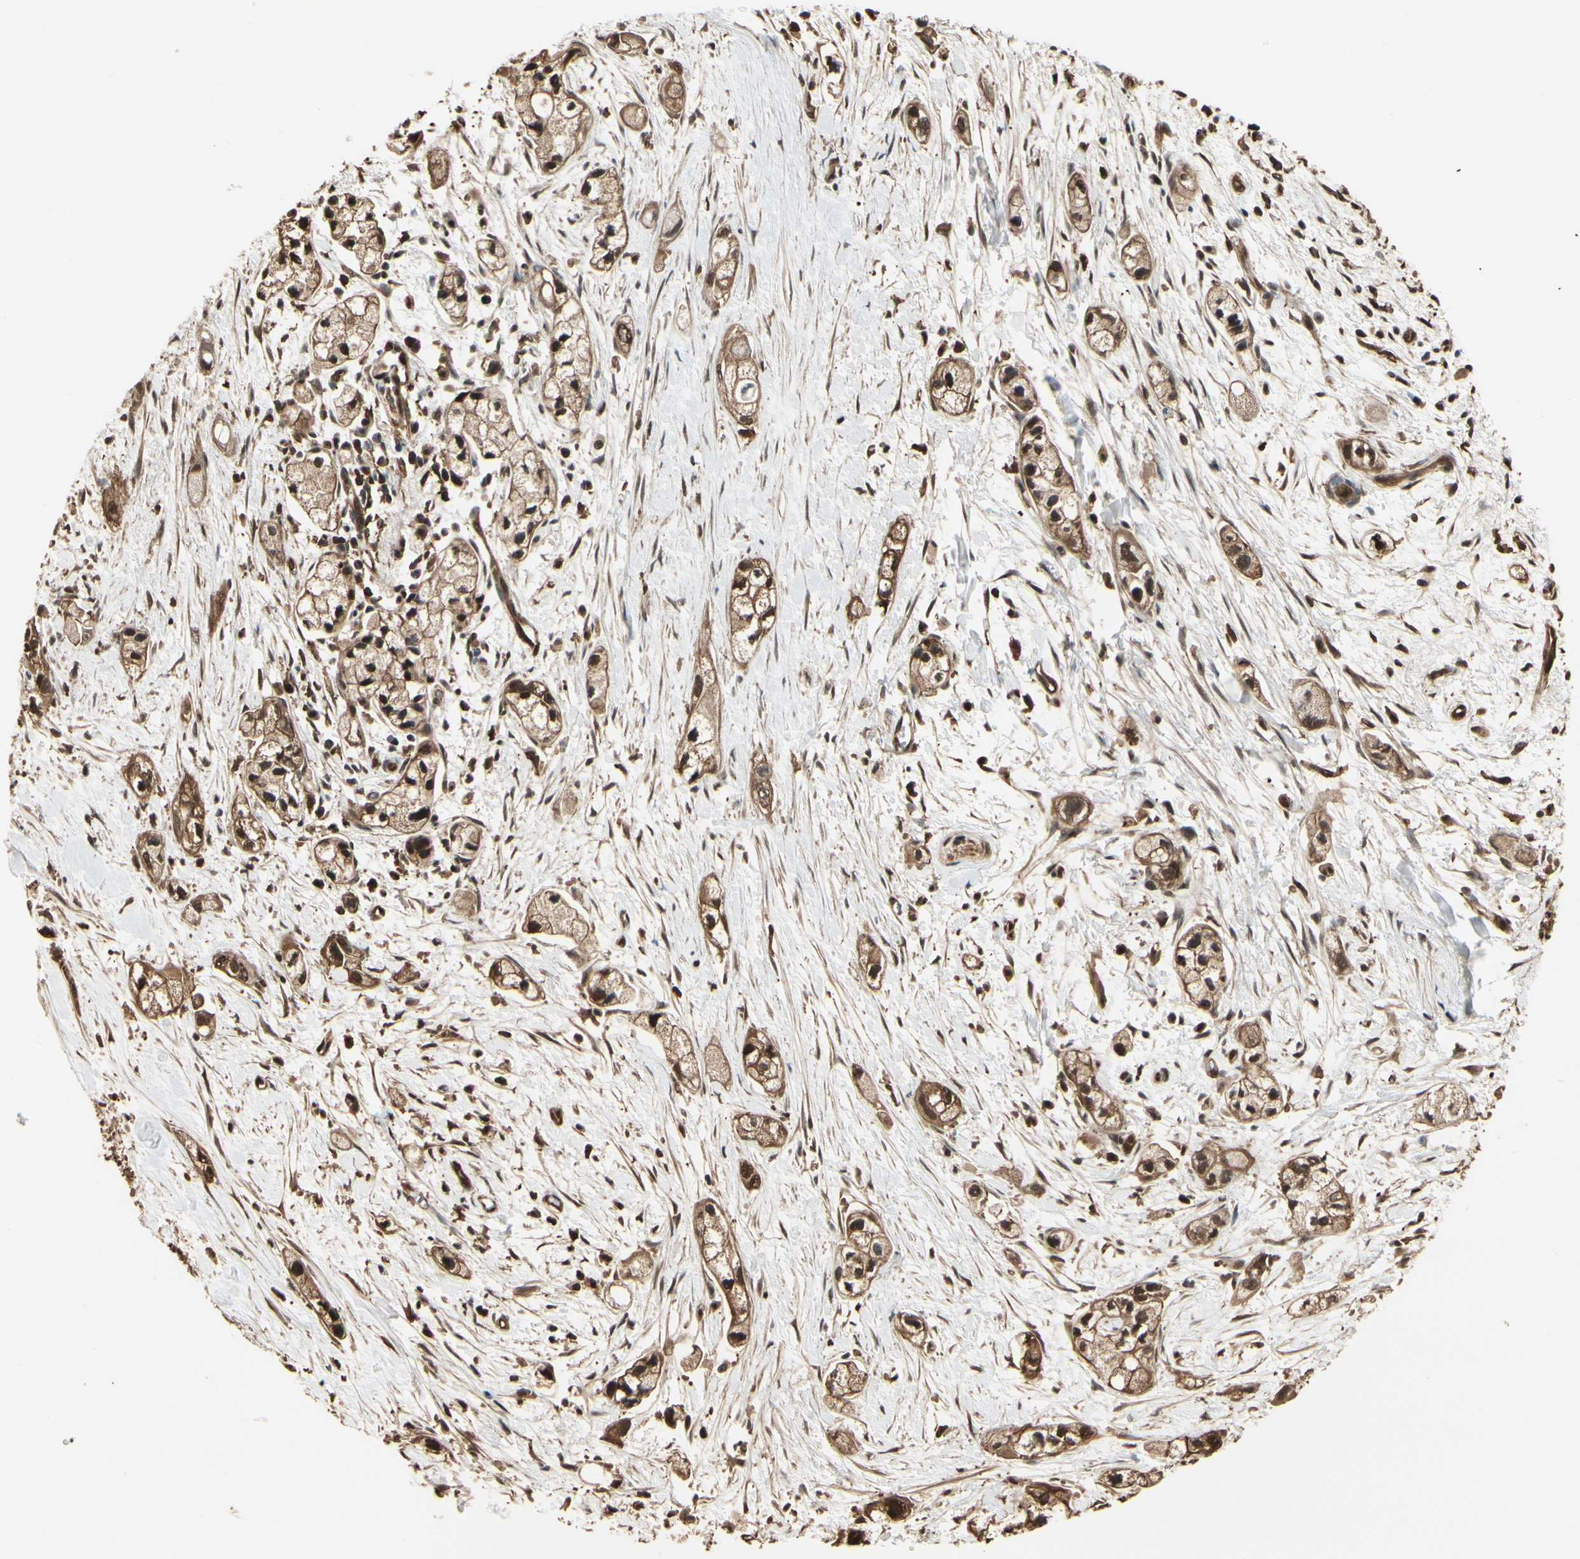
{"staining": {"intensity": "strong", "quantity": ">75%", "location": "cytoplasmic/membranous,nuclear"}, "tissue": "pancreatic cancer", "cell_type": "Tumor cells", "image_type": "cancer", "snomed": [{"axis": "morphology", "description": "Adenocarcinoma, NOS"}, {"axis": "topography", "description": "Pancreas"}], "caption": "There is high levels of strong cytoplasmic/membranous and nuclear expression in tumor cells of pancreatic adenocarcinoma, as demonstrated by immunohistochemical staining (brown color).", "gene": "YWHAE", "patient": {"sex": "male", "age": 74}}